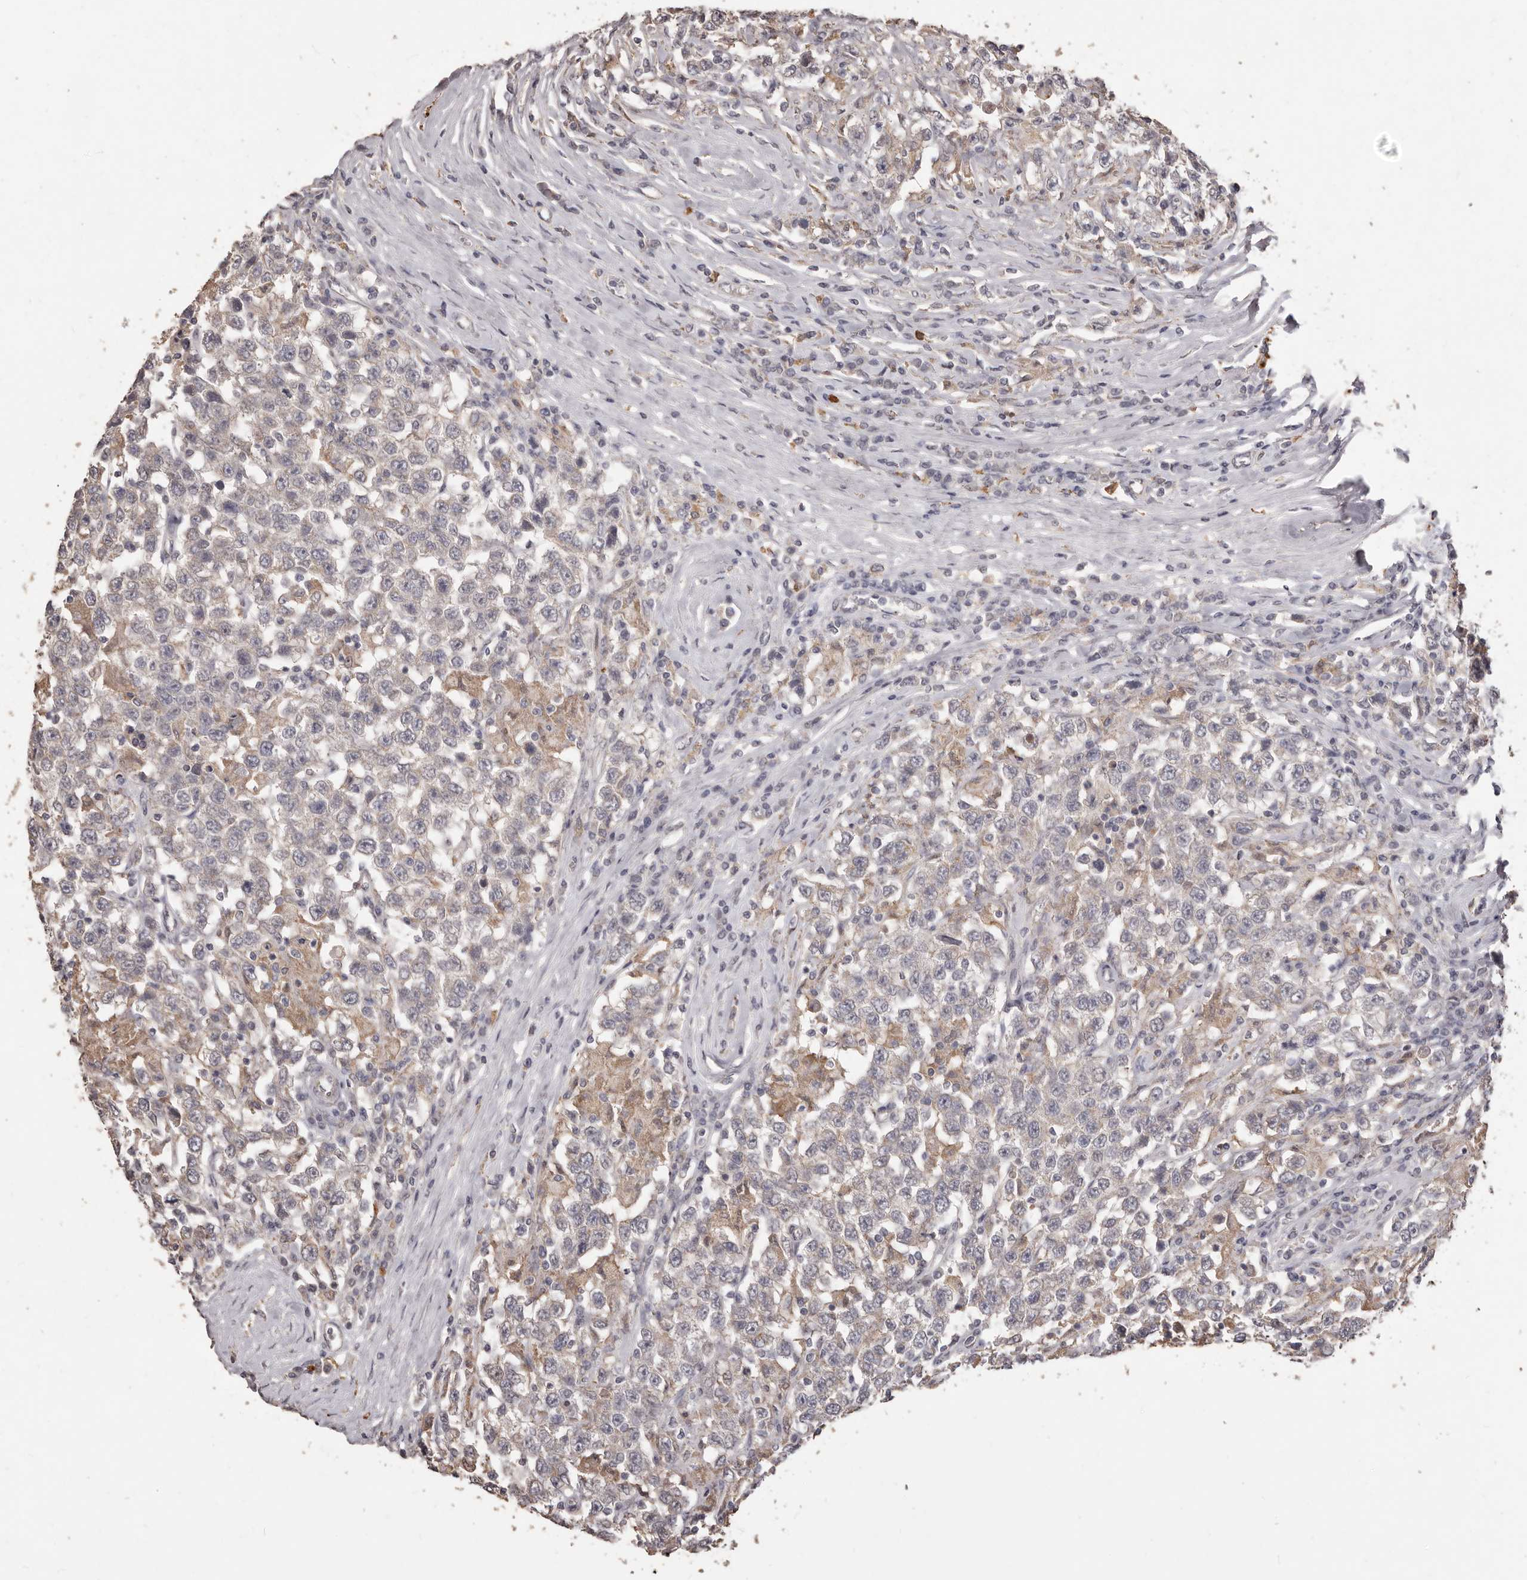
{"staining": {"intensity": "negative", "quantity": "none", "location": "none"}, "tissue": "testis cancer", "cell_type": "Tumor cells", "image_type": "cancer", "snomed": [{"axis": "morphology", "description": "Seminoma, NOS"}, {"axis": "topography", "description": "Testis"}], "caption": "Immunohistochemistry (IHC) image of neoplastic tissue: human seminoma (testis) stained with DAB (3,3'-diaminobenzidine) reveals no significant protein positivity in tumor cells.", "gene": "PRSS27", "patient": {"sex": "male", "age": 41}}